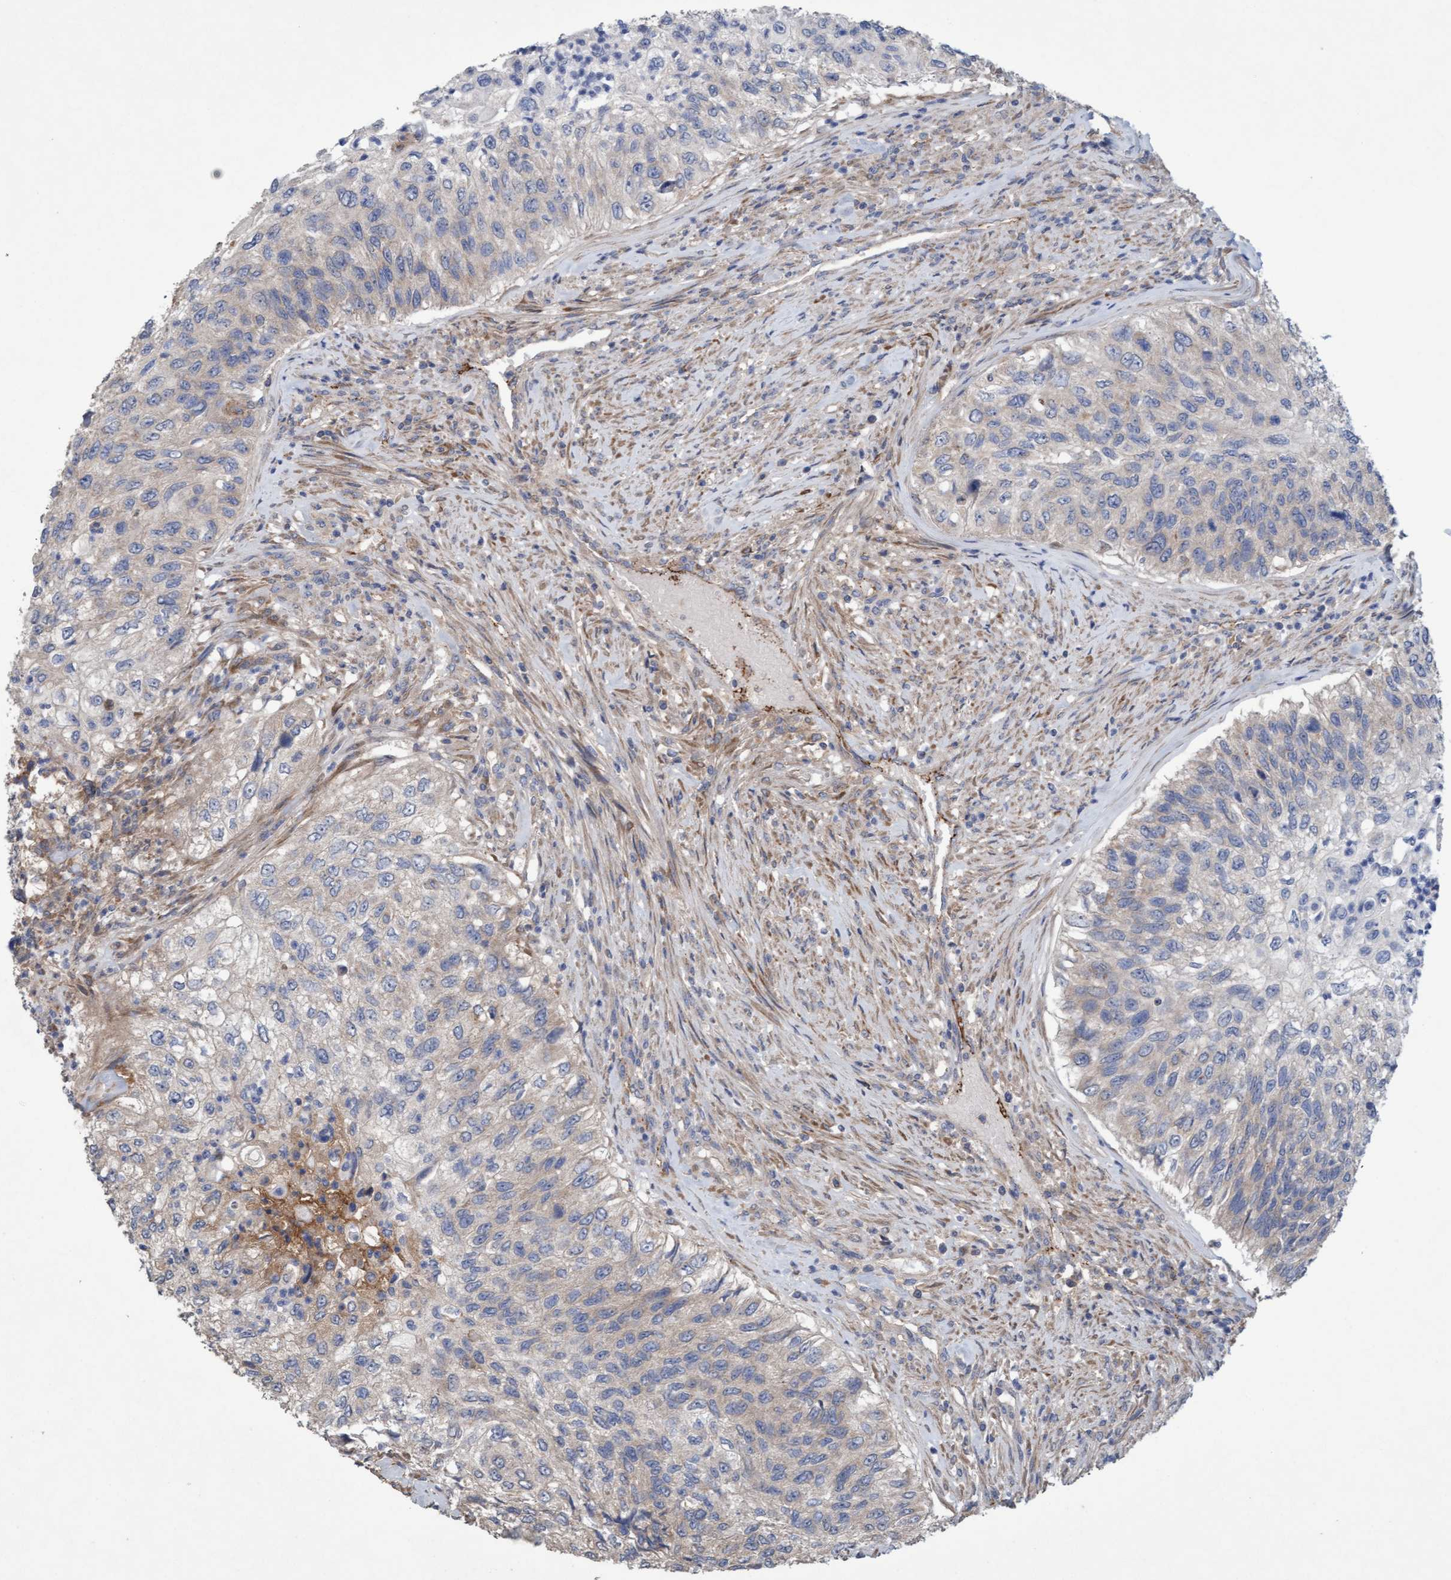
{"staining": {"intensity": "negative", "quantity": "none", "location": "none"}, "tissue": "urothelial cancer", "cell_type": "Tumor cells", "image_type": "cancer", "snomed": [{"axis": "morphology", "description": "Urothelial carcinoma, High grade"}, {"axis": "topography", "description": "Urinary bladder"}], "caption": "Tumor cells show no significant positivity in high-grade urothelial carcinoma.", "gene": "DDHD2", "patient": {"sex": "female", "age": 60}}